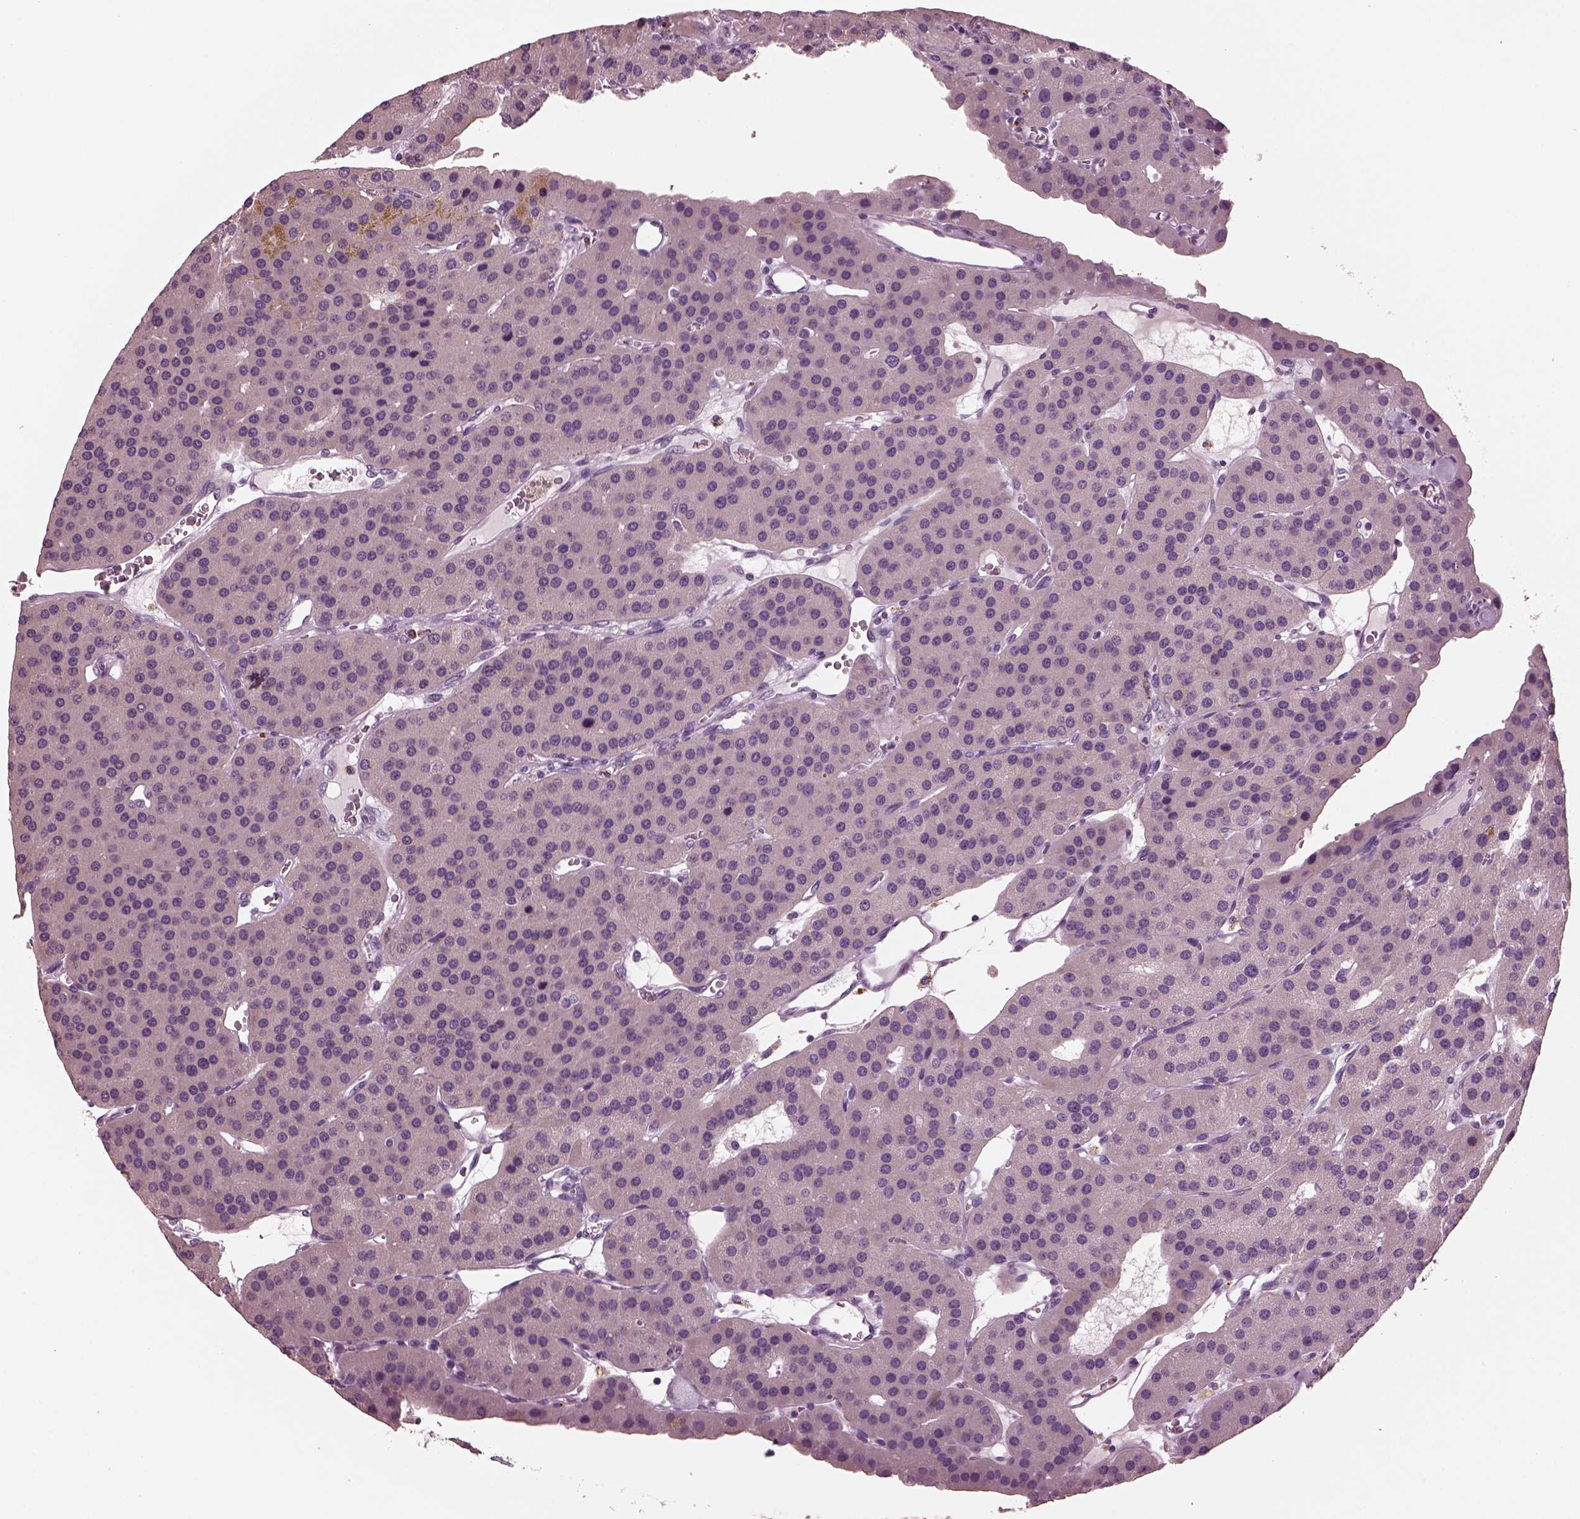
{"staining": {"intensity": "negative", "quantity": "none", "location": "none"}, "tissue": "parathyroid gland", "cell_type": "Glandular cells", "image_type": "normal", "snomed": [{"axis": "morphology", "description": "Normal tissue, NOS"}, {"axis": "morphology", "description": "Adenoma, NOS"}, {"axis": "topography", "description": "Parathyroid gland"}], "caption": "Parathyroid gland was stained to show a protein in brown. There is no significant positivity in glandular cells. The staining is performed using DAB (3,3'-diaminobenzidine) brown chromogen with nuclei counter-stained in using hematoxylin.", "gene": "SLAMF8", "patient": {"sex": "female", "age": 86}}